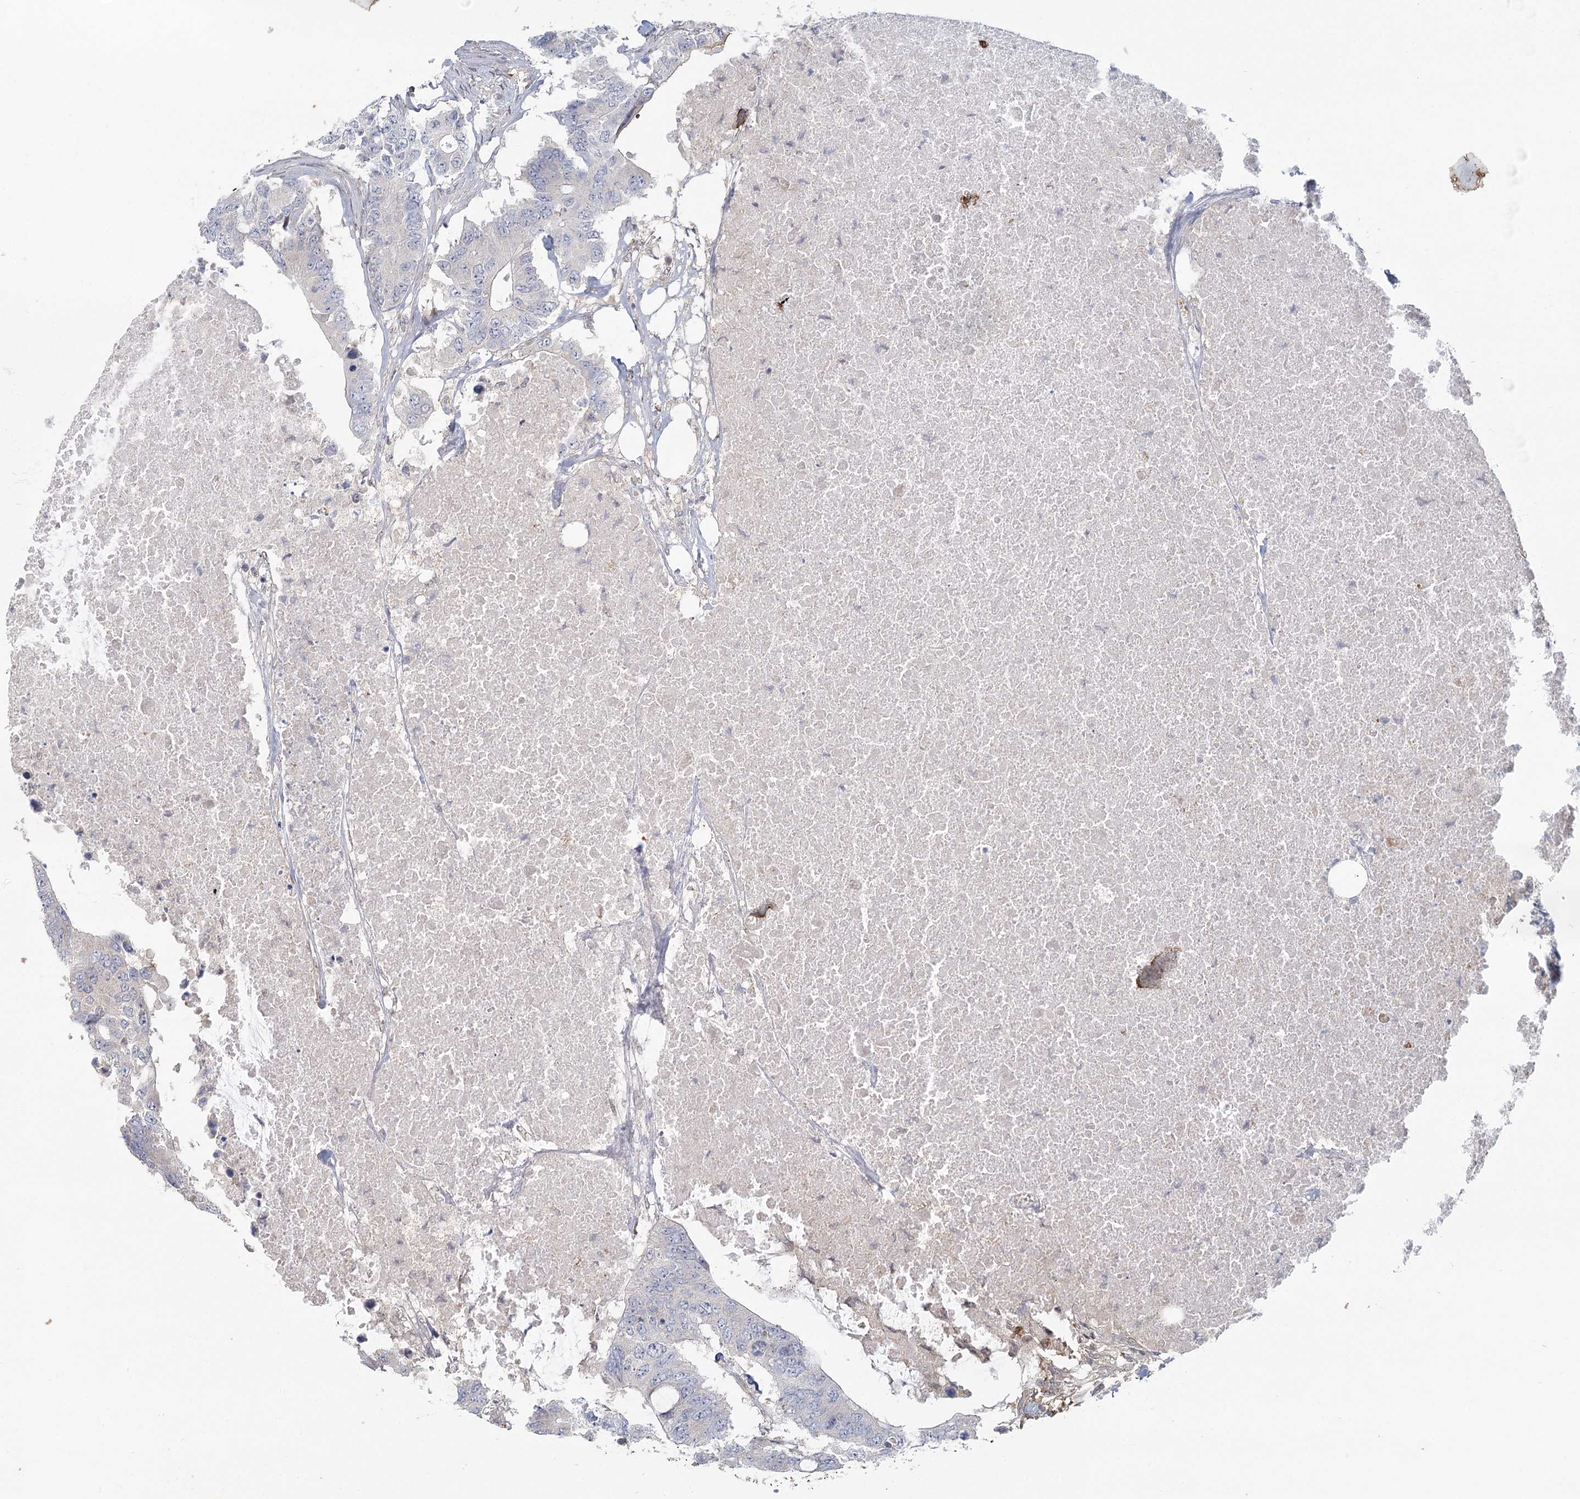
{"staining": {"intensity": "negative", "quantity": "none", "location": "none"}, "tissue": "colorectal cancer", "cell_type": "Tumor cells", "image_type": "cancer", "snomed": [{"axis": "morphology", "description": "Adenocarcinoma, NOS"}, {"axis": "topography", "description": "Colon"}], "caption": "Tumor cells are negative for protein expression in human colorectal cancer (adenocarcinoma).", "gene": "USP11", "patient": {"sex": "male", "age": 71}}